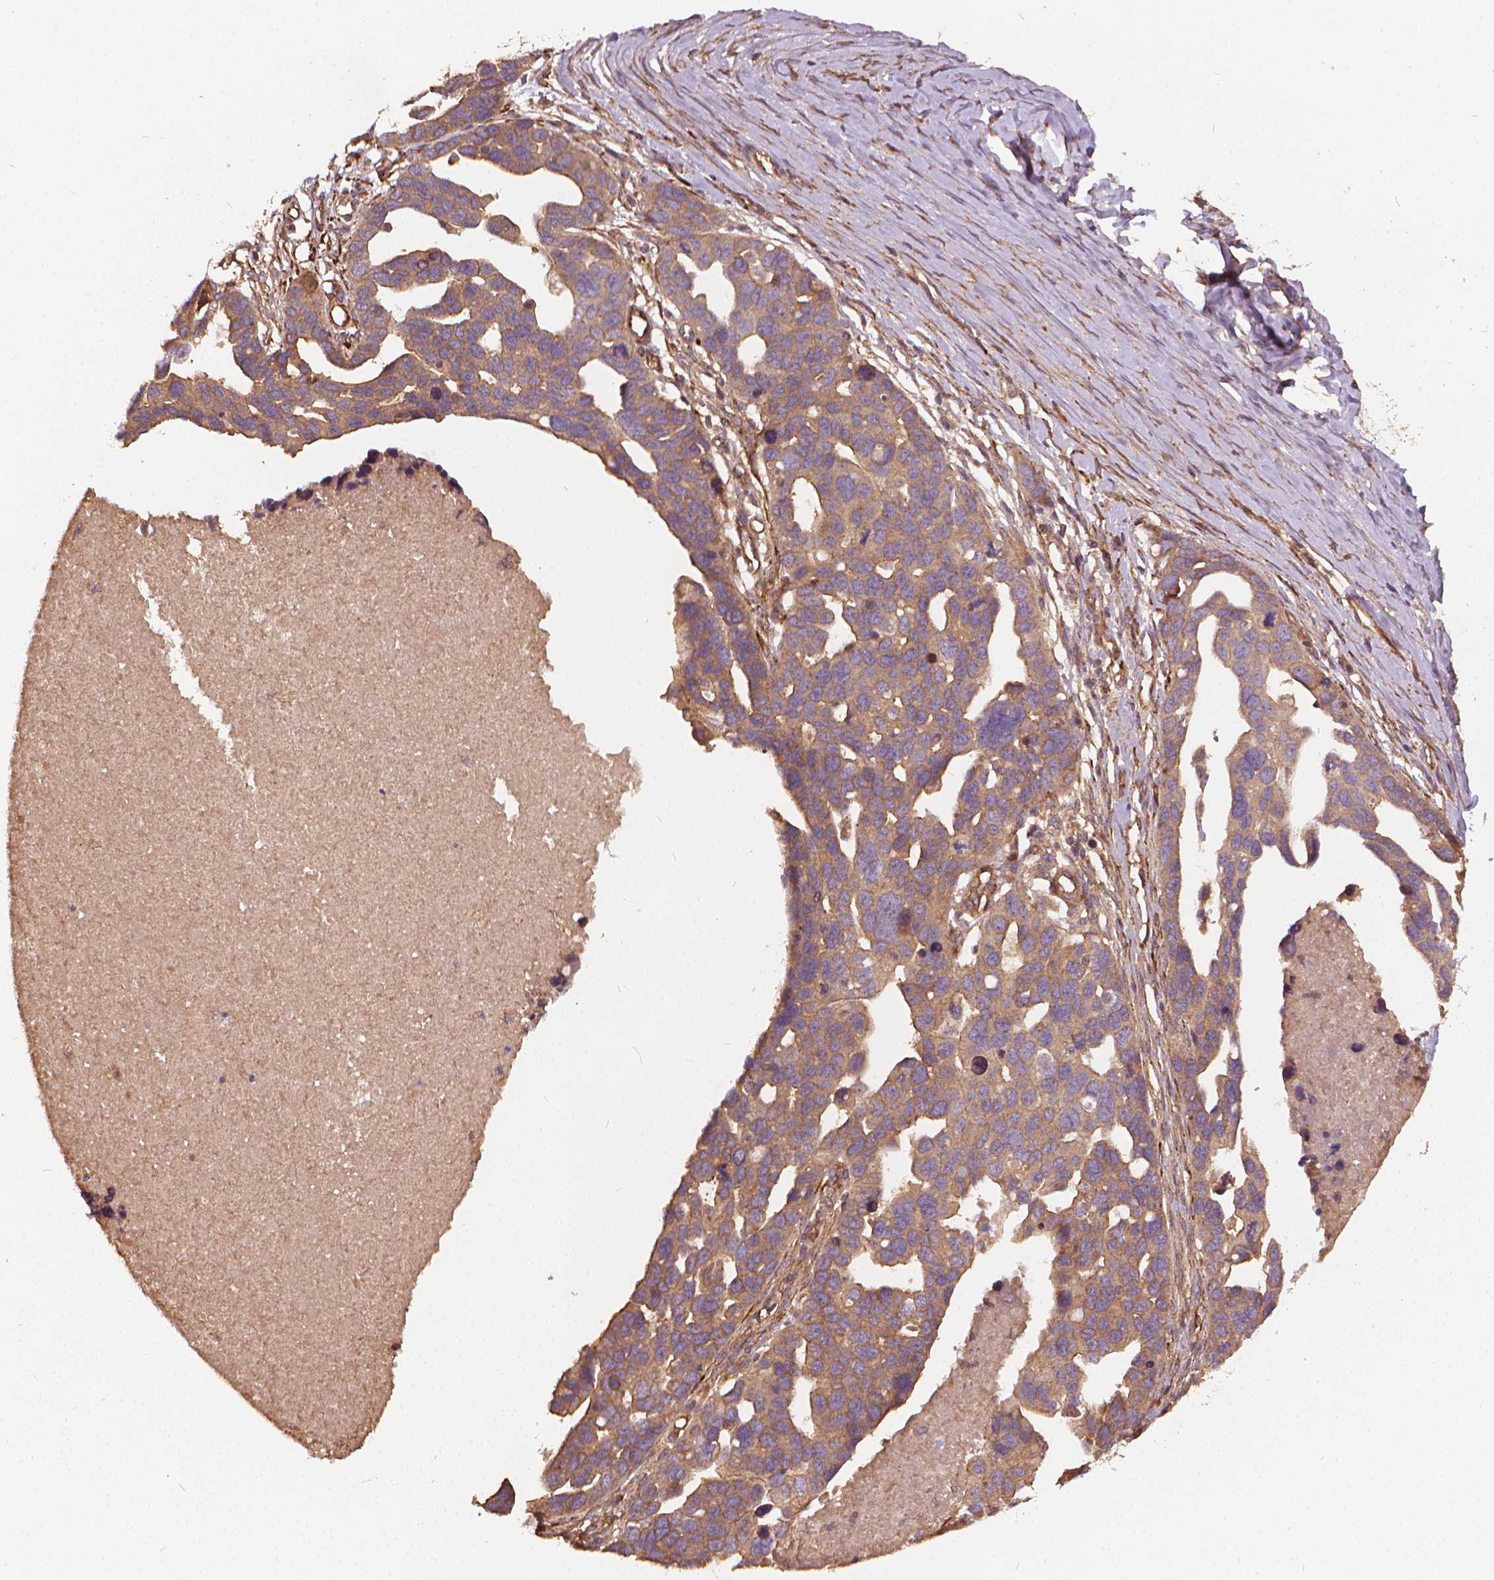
{"staining": {"intensity": "moderate", "quantity": ">75%", "location": "cytoplasmic/membranous"}, "tissue": "ovarian cancer", "cell_type": "Tumor cells", "image_type": "cancer", "snomed": [{"axis": "morphology", "description": "Cystadenocarcinoma, serous, NOS"}, {"axis": "topography", "description": "Ovary"}], "caption": "An image showing moderate cytoplasmic/membranous positivity in about >75% of tumor cells in serous cystadenocarcinoma (ovarian), as visualized by brown immunohistochemical staining.", "gene": "UBXN2A", "patient": {"sex": "female", "age": 54}}